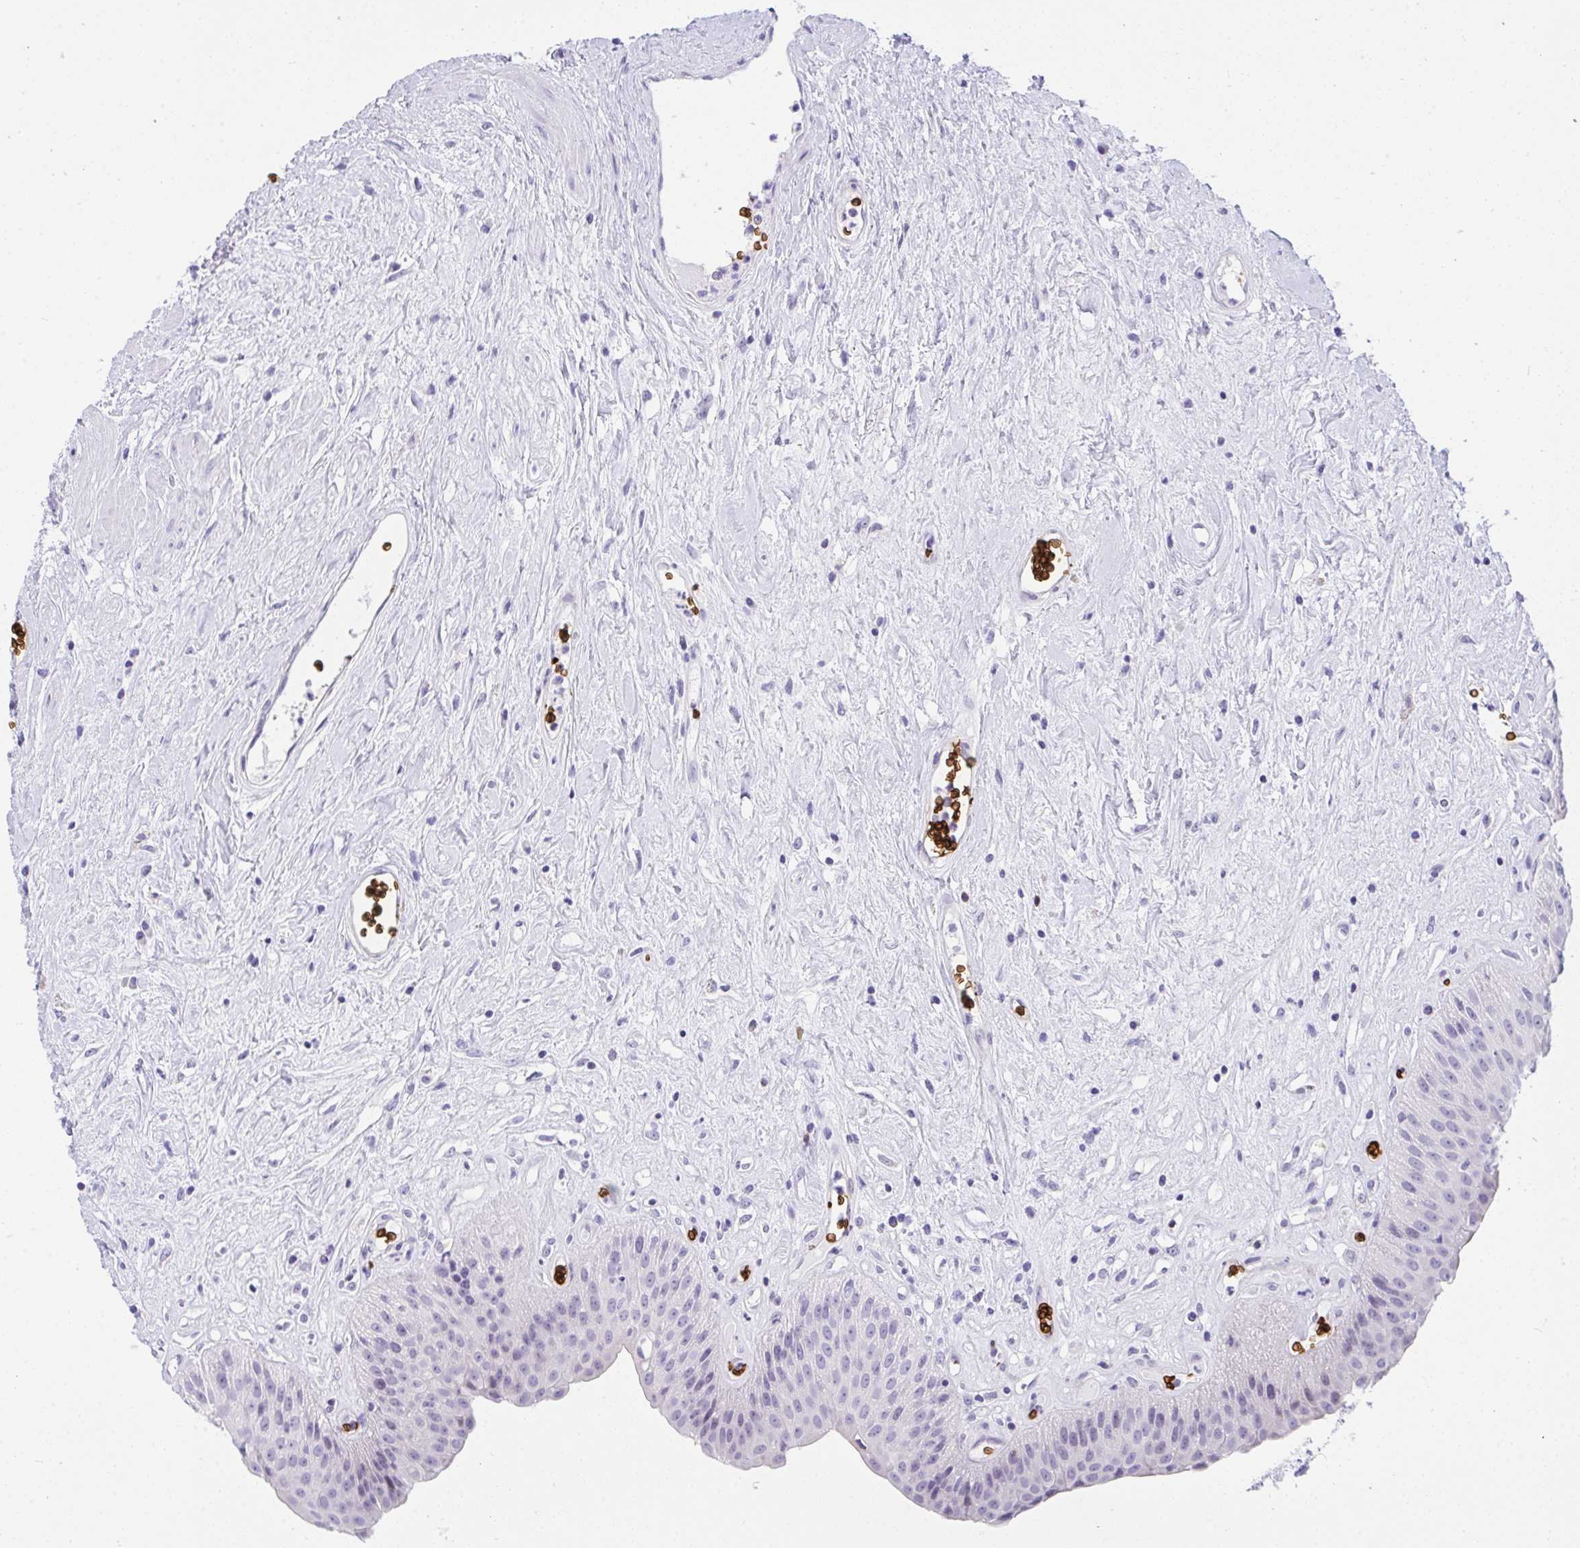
{"staining": {"intensity": "negative", "quantity": "none", "location": "none"}, "tissue": "urinary bladder", "cell_type": "Urothelial cells", "image_type": "normal", "snomed": [{"axis": "morphology", "description": "Normal tissue, NOS"}, {"axis": "topography", "description": "Urinary bladder"}], "caption": "Protein analysis of normal urinary bladder reveals no significant staining in urothelial cells. (DAB (3,3'-diaminobenzidine) immunohistochemistry (IHC), high magnification).", "gene": "ANK1", "patient": {"sex": "female", "age": 56}}